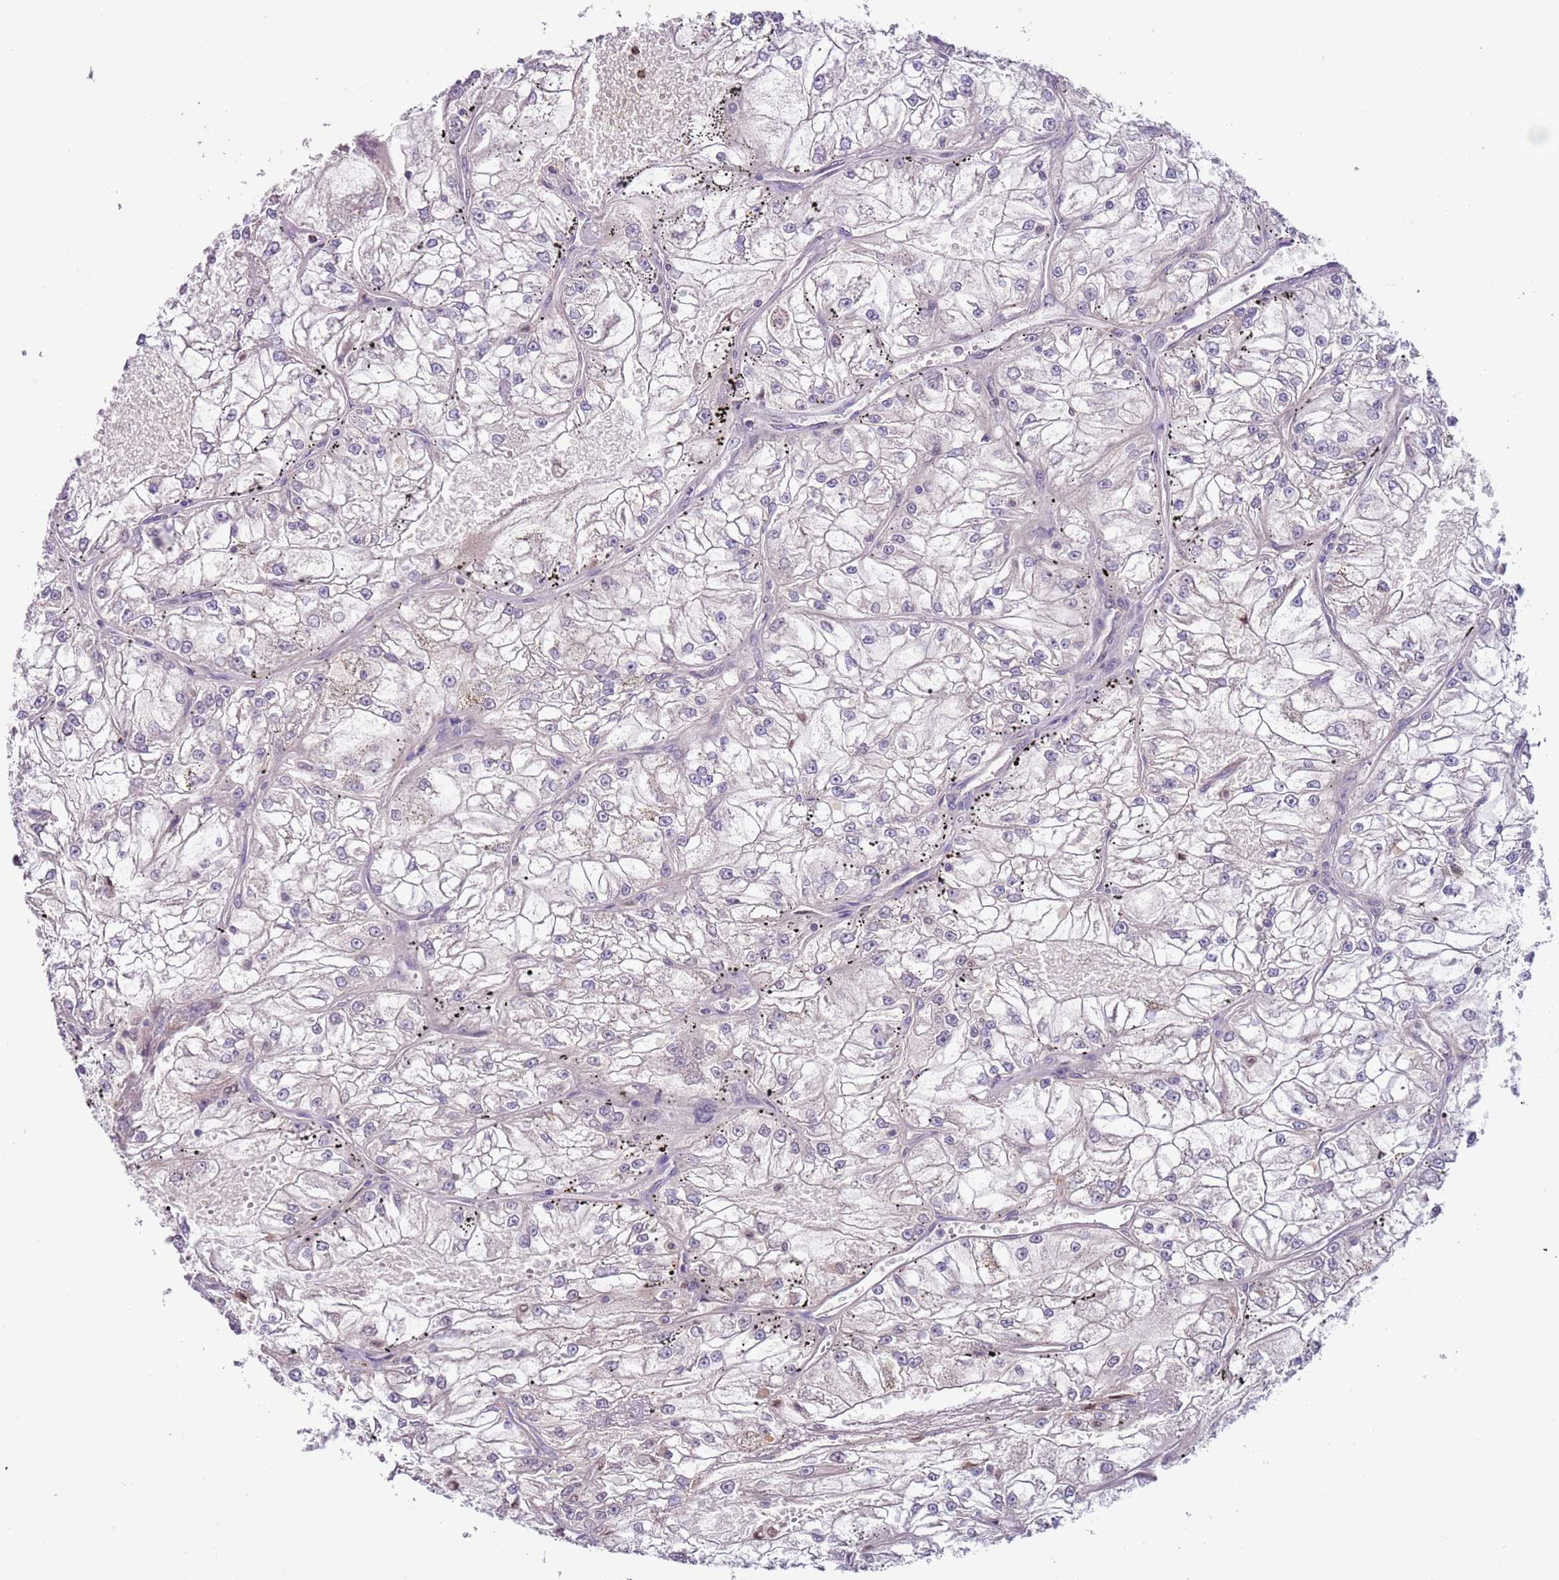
{"staining": {"intensity": "moderate", "quantity": "<25%", "location": "nuclear"}, "tissue": "renal cancer", "cell_type": "Tumor cells", "image_type": "cancer", "snomed": [{"axis": "morphology", "description": "Adenocarcinoma, NOS"}, {"axis": "topography", "description": "Kidney"}], "caption": "An image of human renal adenocarcinoma stained for a protein shows moderate nuclear brown staining in tumor cells.", "gene": "RMND5B", "patient": {"sex": "female", "age": 72}}